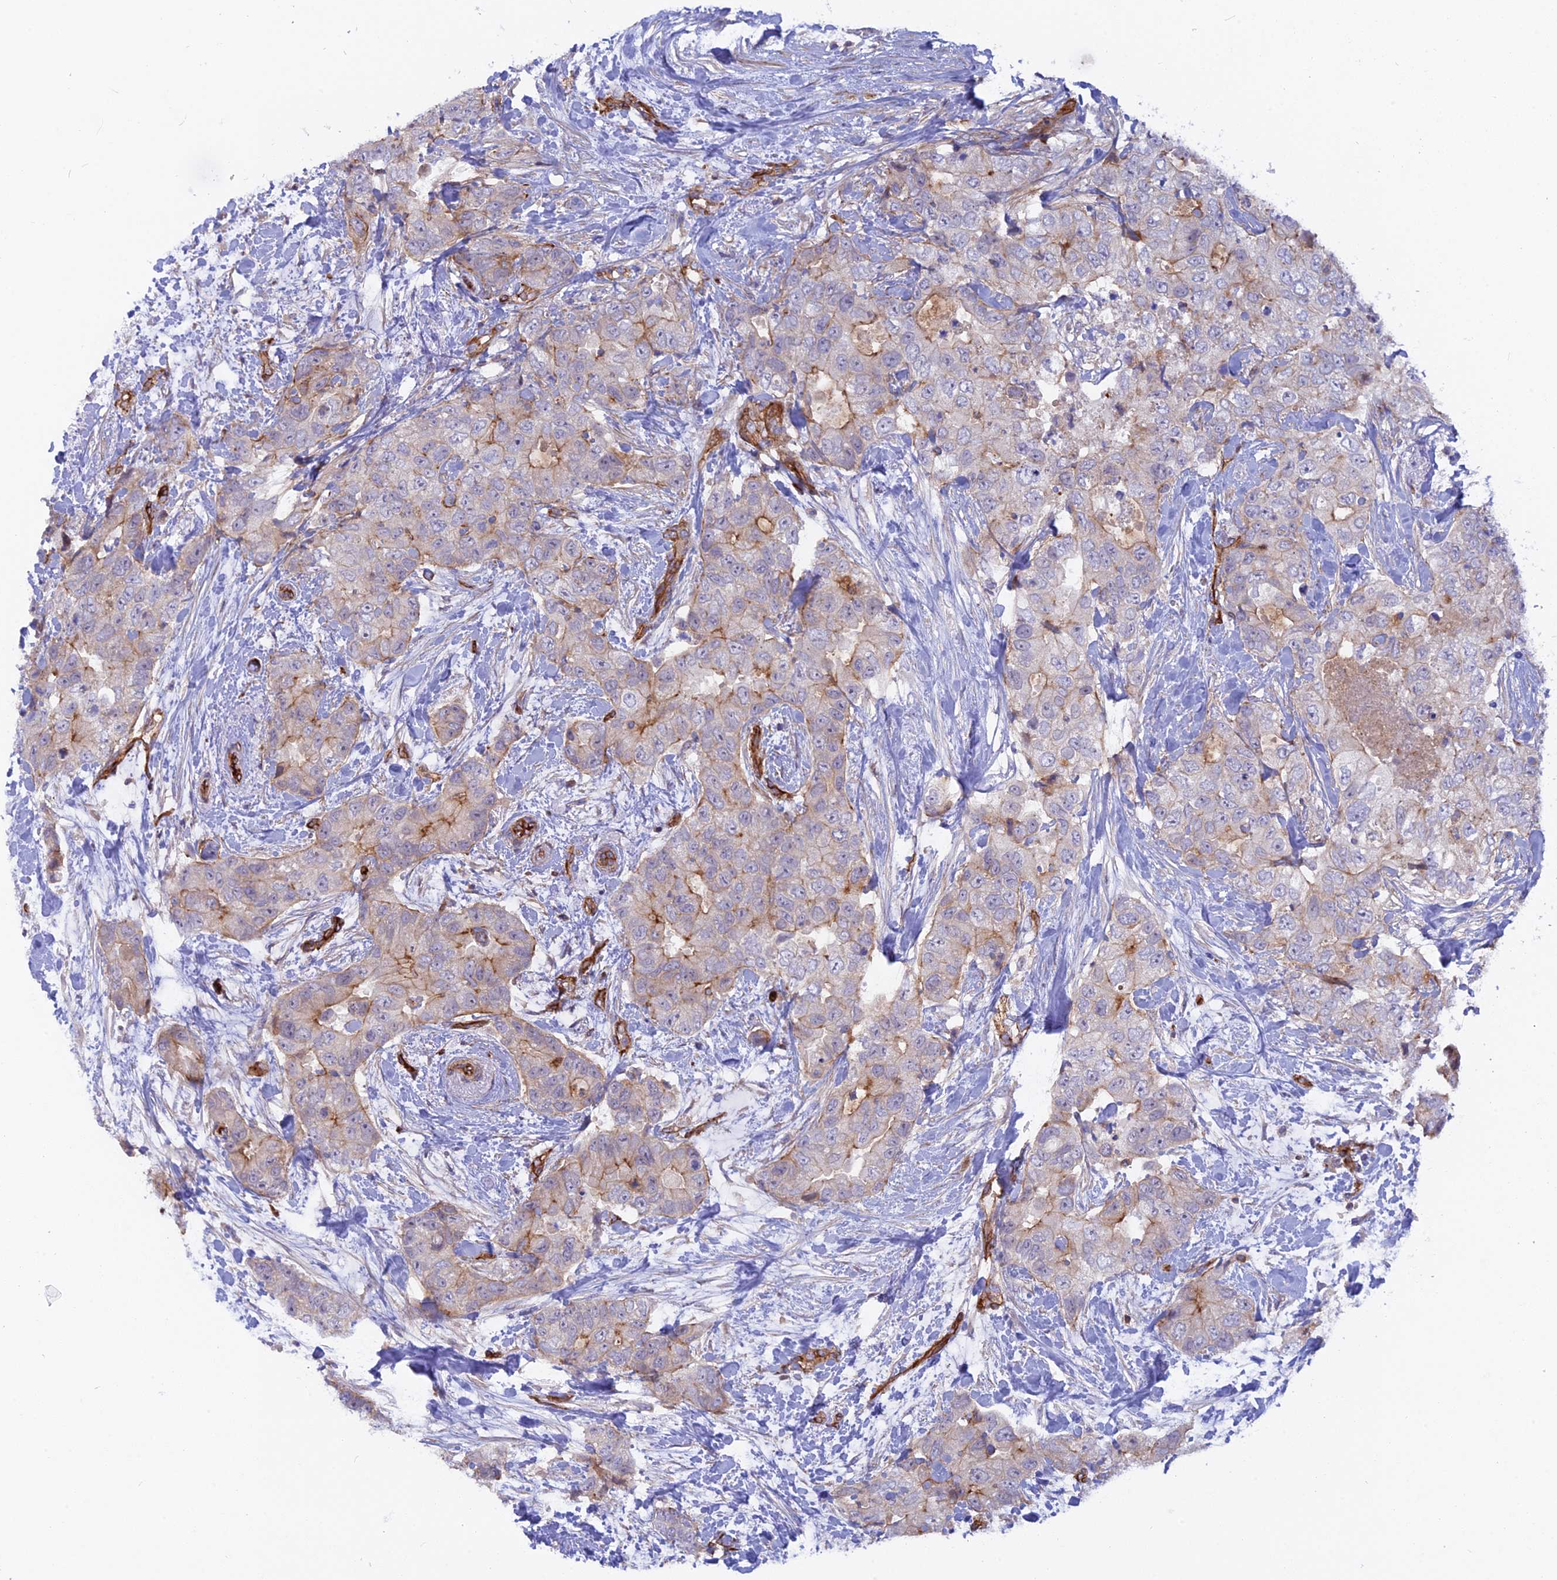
{"staining": {"intensity": "moderate", "quantity": "<25%", "location": "cytoplasmic/membranous"}, "tissue": "breast cancer", "cell_type": "Tumor cells", "image_type": "cancer", "snomed": [{"axis": "morphology", "description": "Duct carcinoma"}, {"axis": "topography", "description": "Breast"}], "caption": "Immunohistochemistry (IHC) (DAB) staining of human breast cancer demonstrates moderate cytoplasmic/membranous protein positivity in about <25% of tumor cells. Using DAB (3,3'-diaminobenzidine) (brown) and hematoxylin (blue) stains, captured at high magnification using brightfield microscopy.", "gene": "CNBD2", "patient": {"sex": "female", "age": 72}}